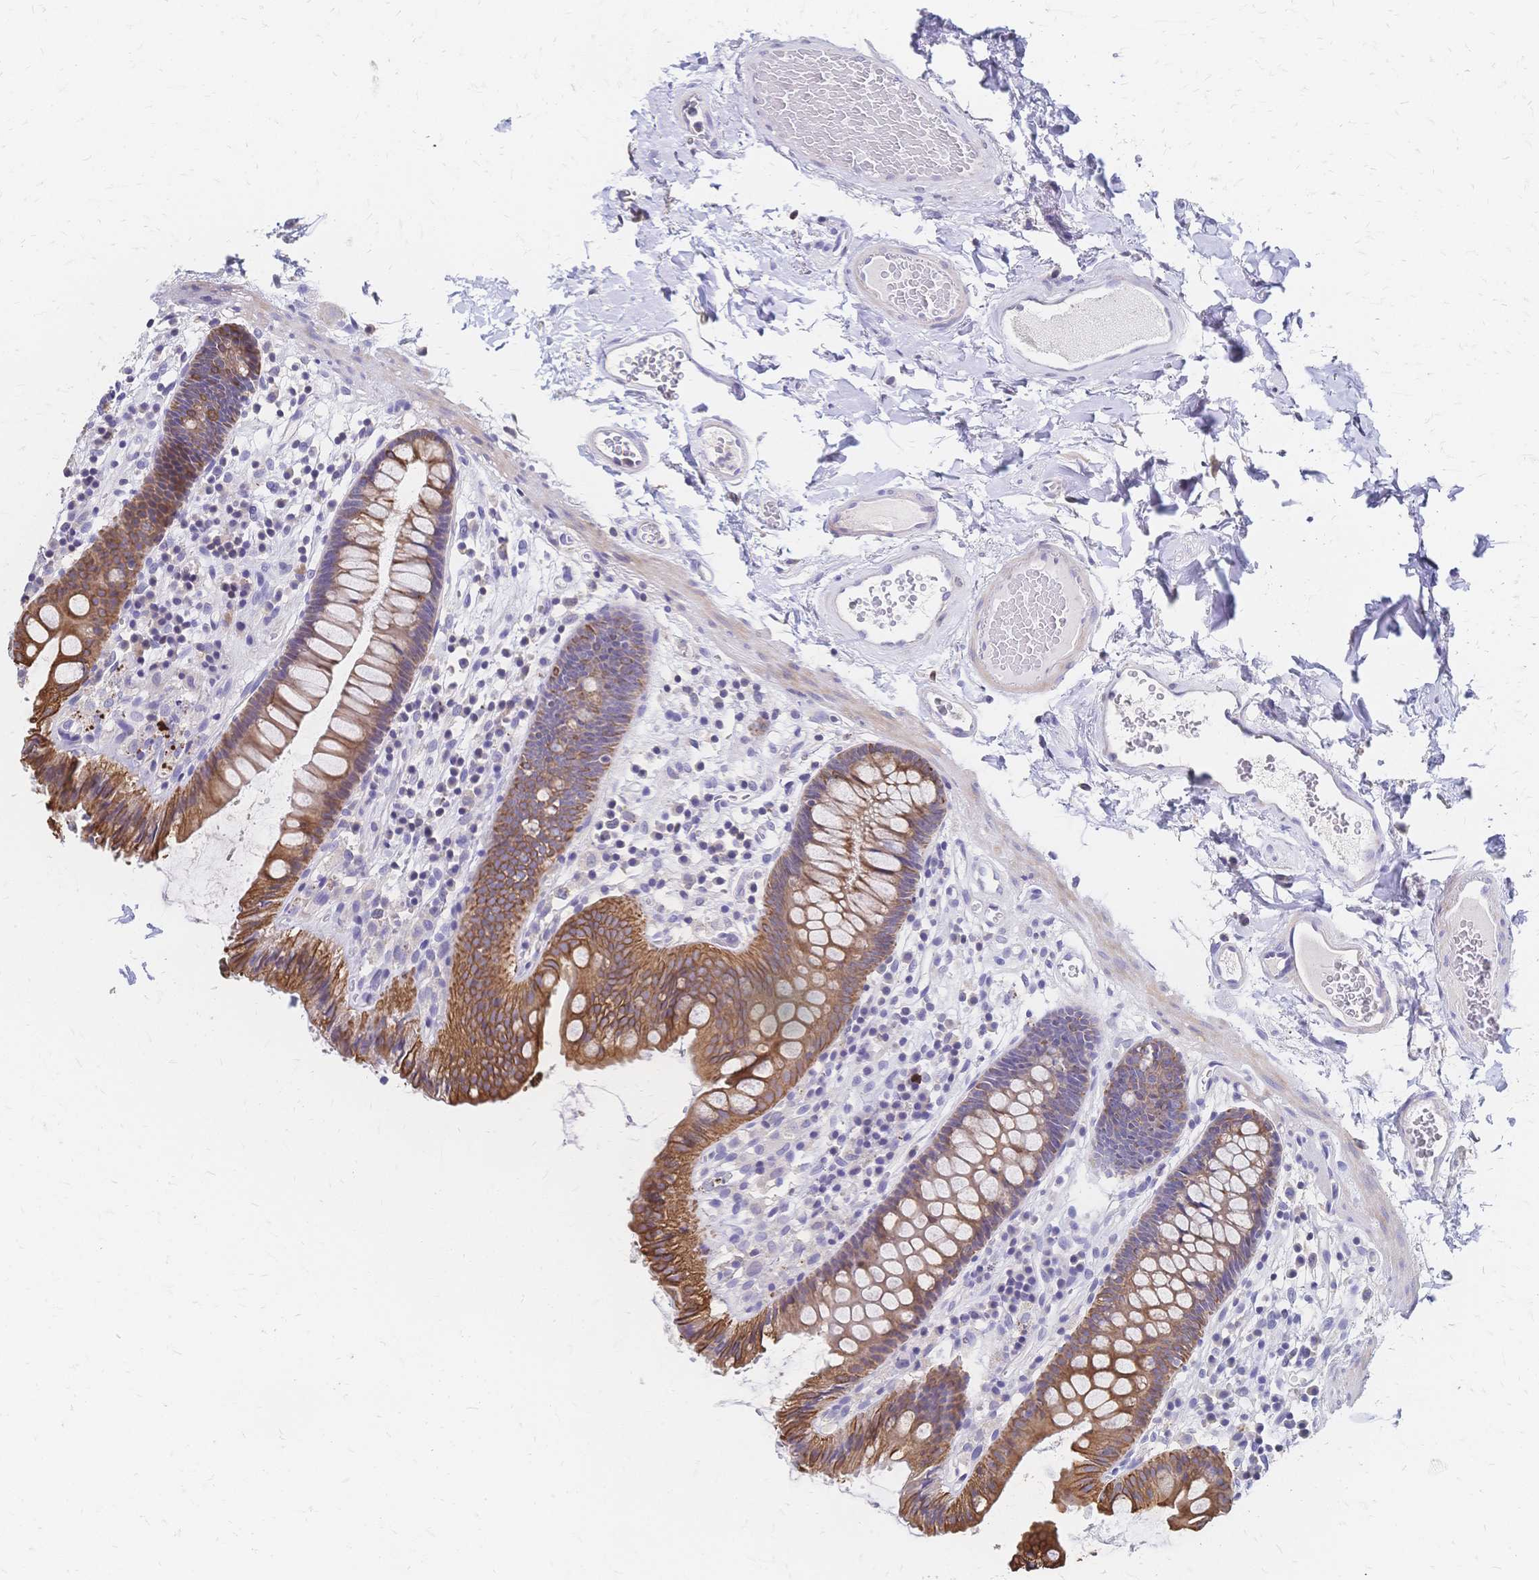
{"staining": {"intensity": "negative", "quantity": "none", "location": "none"}, "tissue": "colon", "cell_type": "Endothelial cells", "image_type": "normal", "snomed": [{"axis": "morphology", "description": "Normal tissue, NOS"}, {"axis": "topography", "description": "Colon"}], "caption": "Immunohistochemistry image of unremarkable human colon stained for a protein (brown), which demonstrates no positivity in endothelial cells.", "gene": "DTNB", "patient": {"sex": "male", "age": 84}}